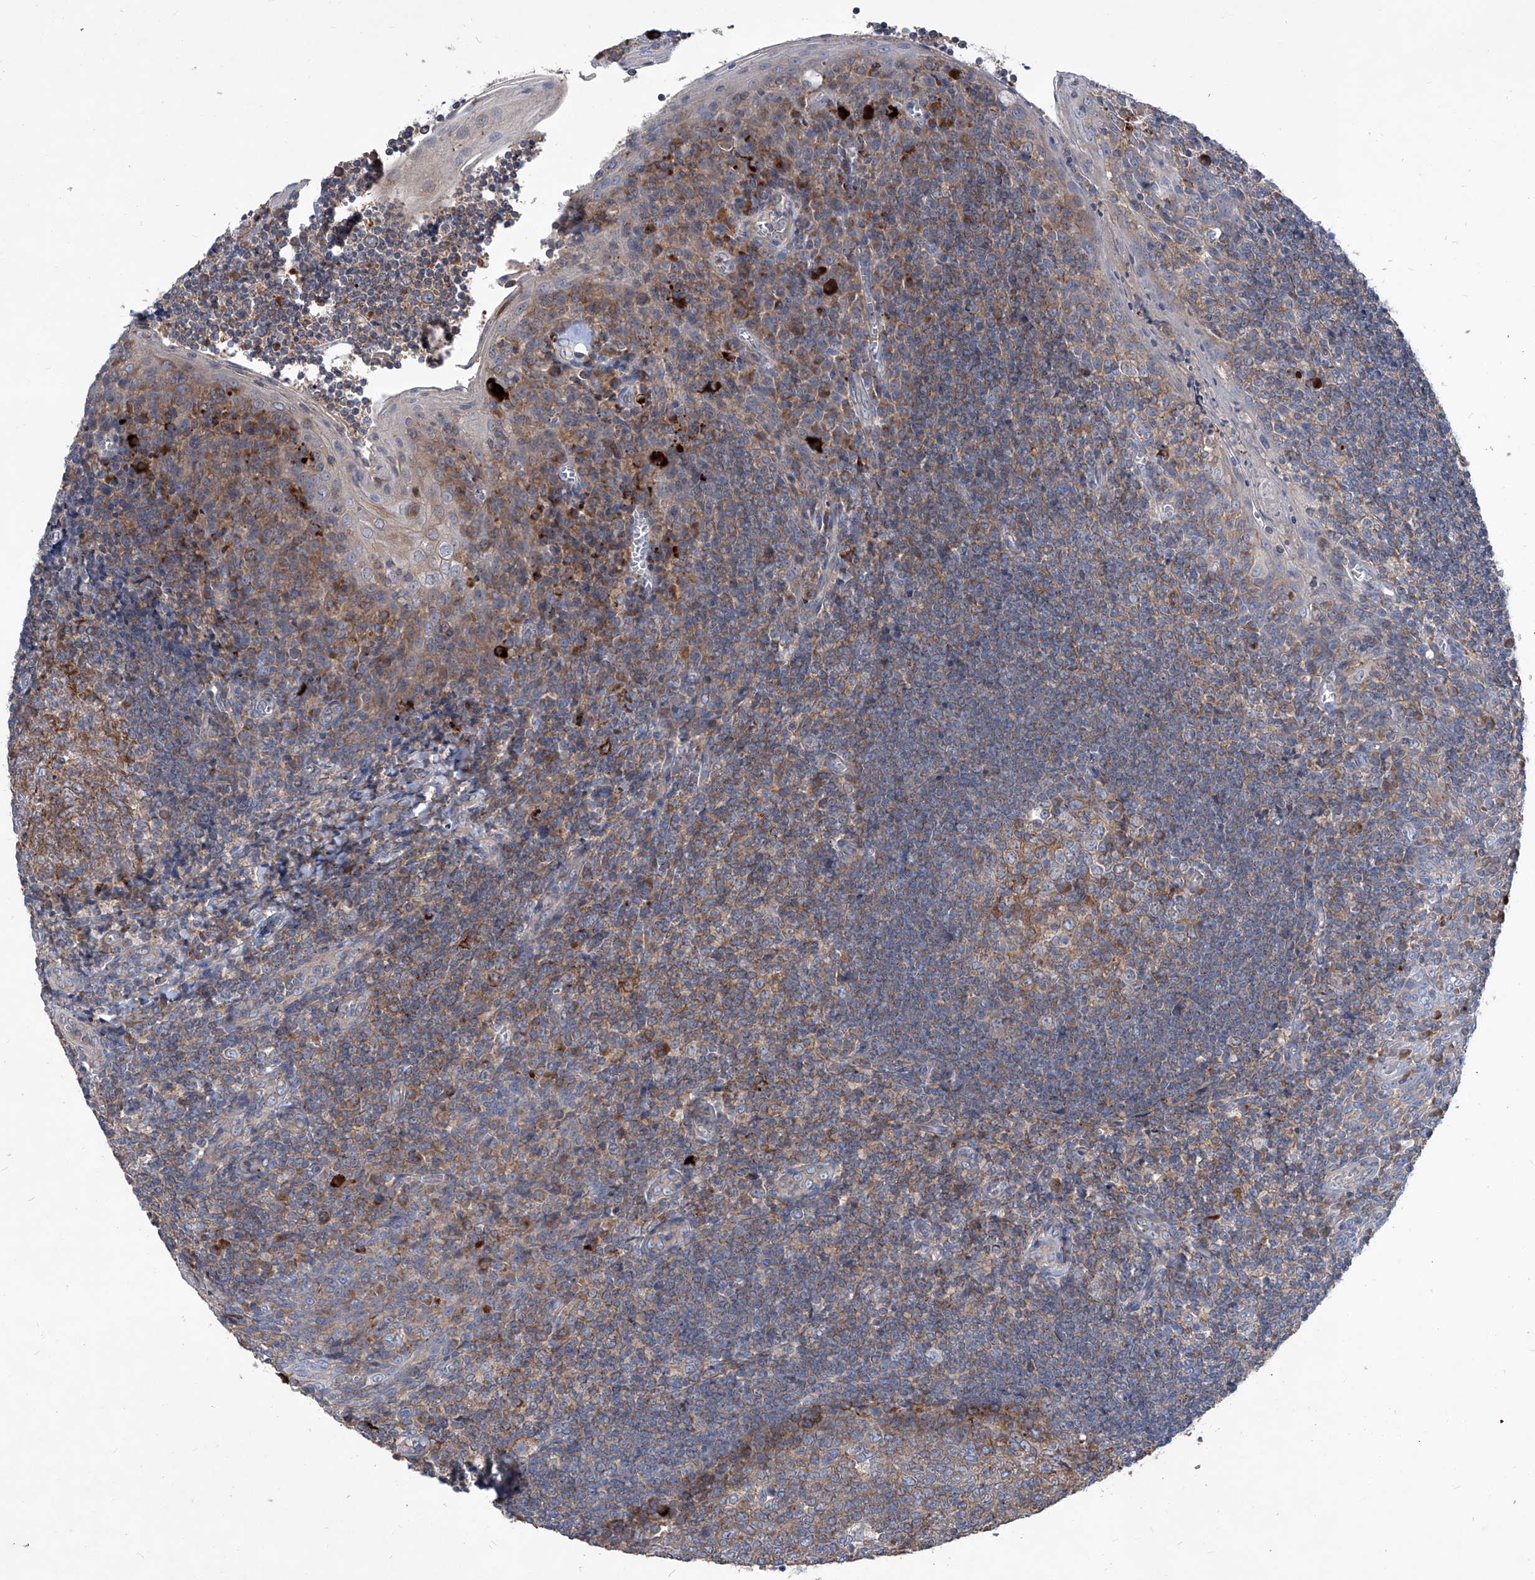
{"staining": {"intensity": "moderate", "quantity": "25%-75%", "location": "cytoplasmic/membranous"}, "tissue": "tonsil", "cell_type": "Germinal center cells", "image_type": "normal", "snomed": [{"axis": "morphology", "description": "Normal tissue, NOS"}, {"axis": "topography", "description": "Tonsil"}], "caption": "Immunohistochemistry (IHC) of unremarkable human tonsil exhibits medium levels of moderate cytoplasmic/membranous positivity in about 25%-75% of germinal center cells. Using DAB (3,3'-diaminobenzidine) (brown) and hematoxylin (blue) stains, captured at high magnification using brightfield microscopy.", "gene": "EPHA8", "patient": {"sex": "male", "age": 27}}